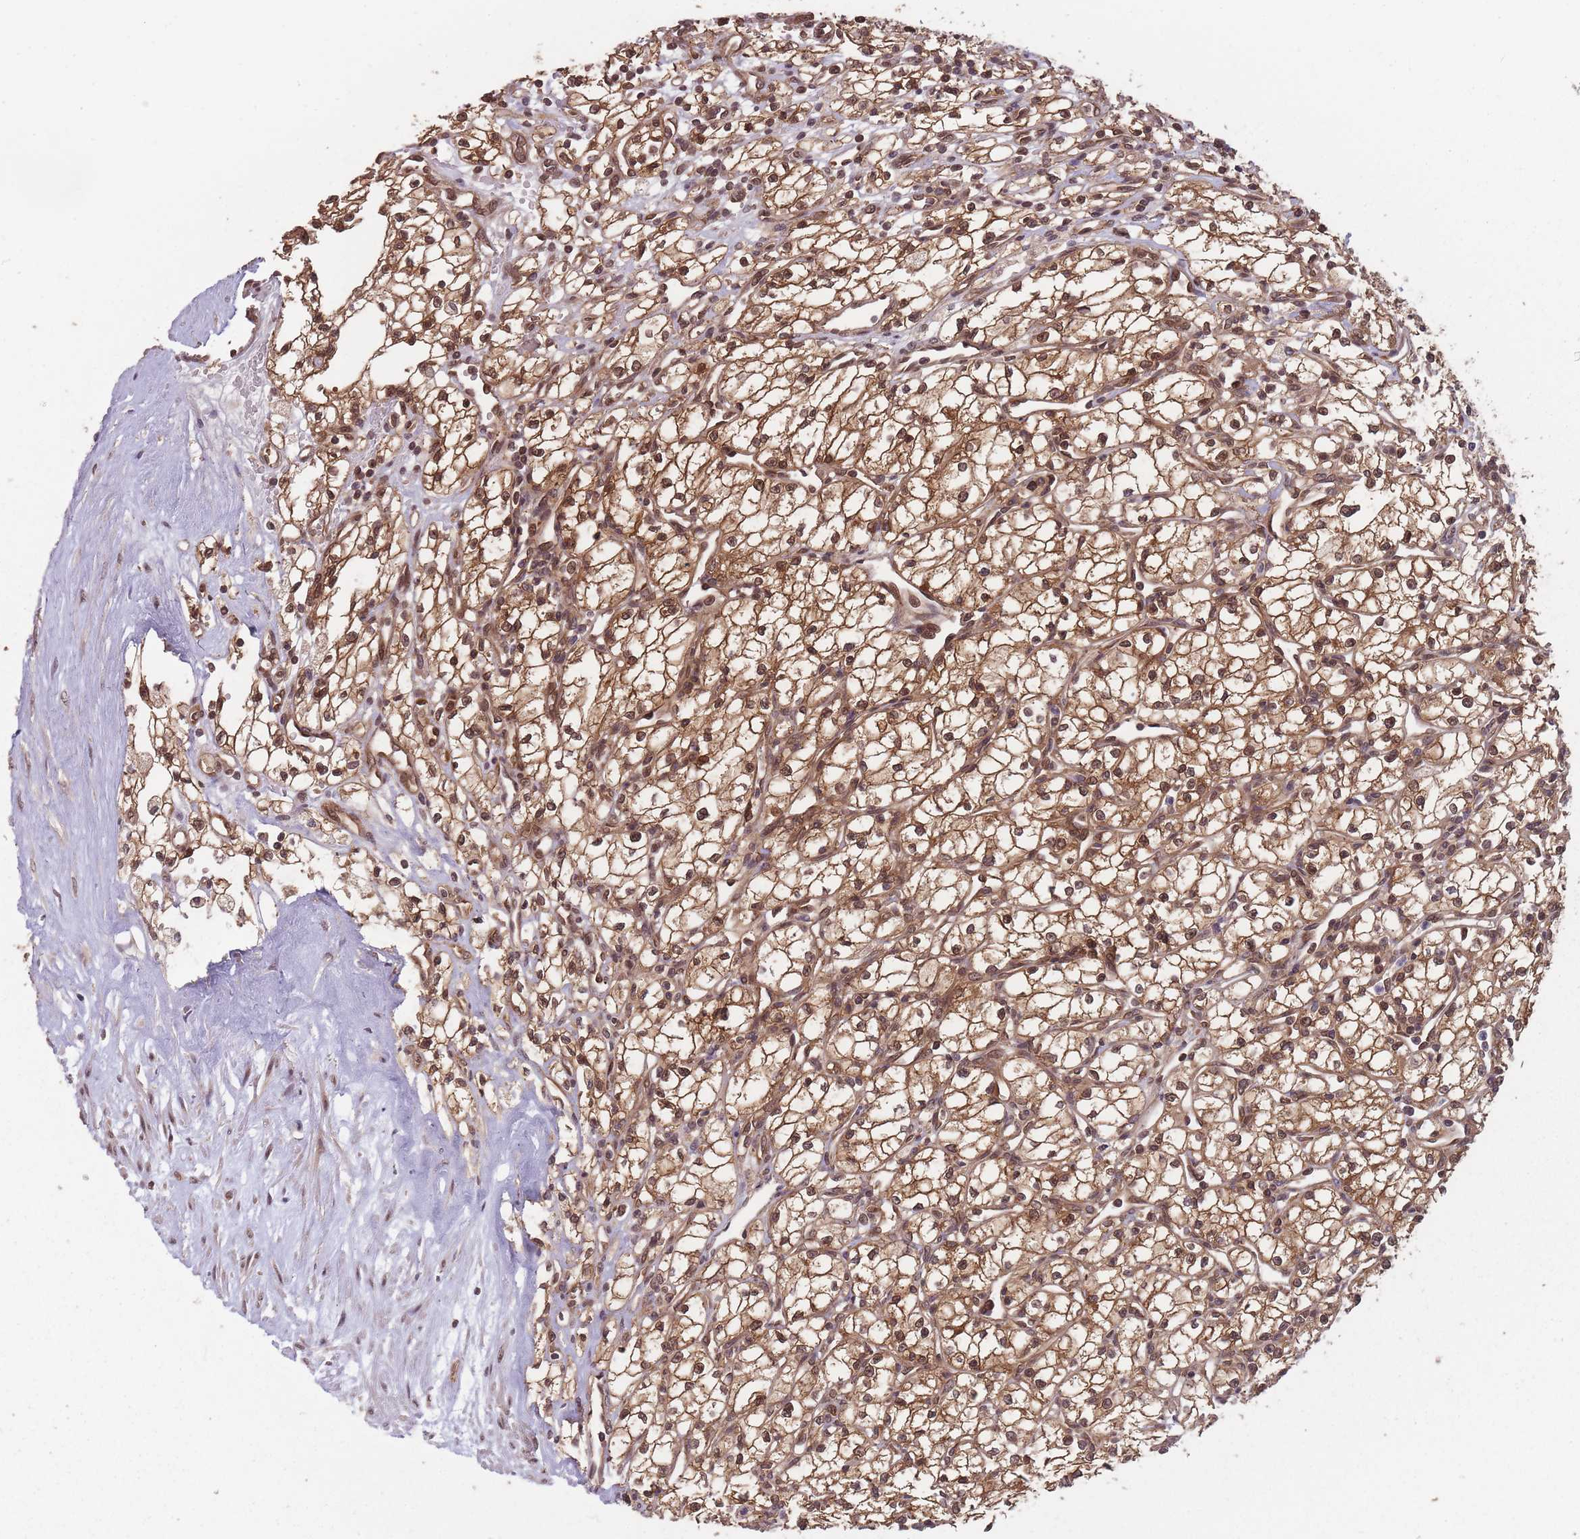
{"staining": {"intensity": "moderate", "quantity": ">75%", "location": "cytoplasmic/membranous,nuclear"}, "tissue": "renal cancer", "cell_type": "Tumor cells", "image_type": "cancer", "snomed": [{"axis": "morphology", "description": "Adenocarcinoma, NOS"}, {"axis": "topography", "description": "Kidney"}], "caption": "Renal cancer (adenocarcinoma) stained for a protein (brown) shows moderate cytoplasmic/membranous and nuclear positive expression in approximately >75% of tumor cells.", "gene": "PPP6R3", "patient": {"sex": "male", "age": 59}}